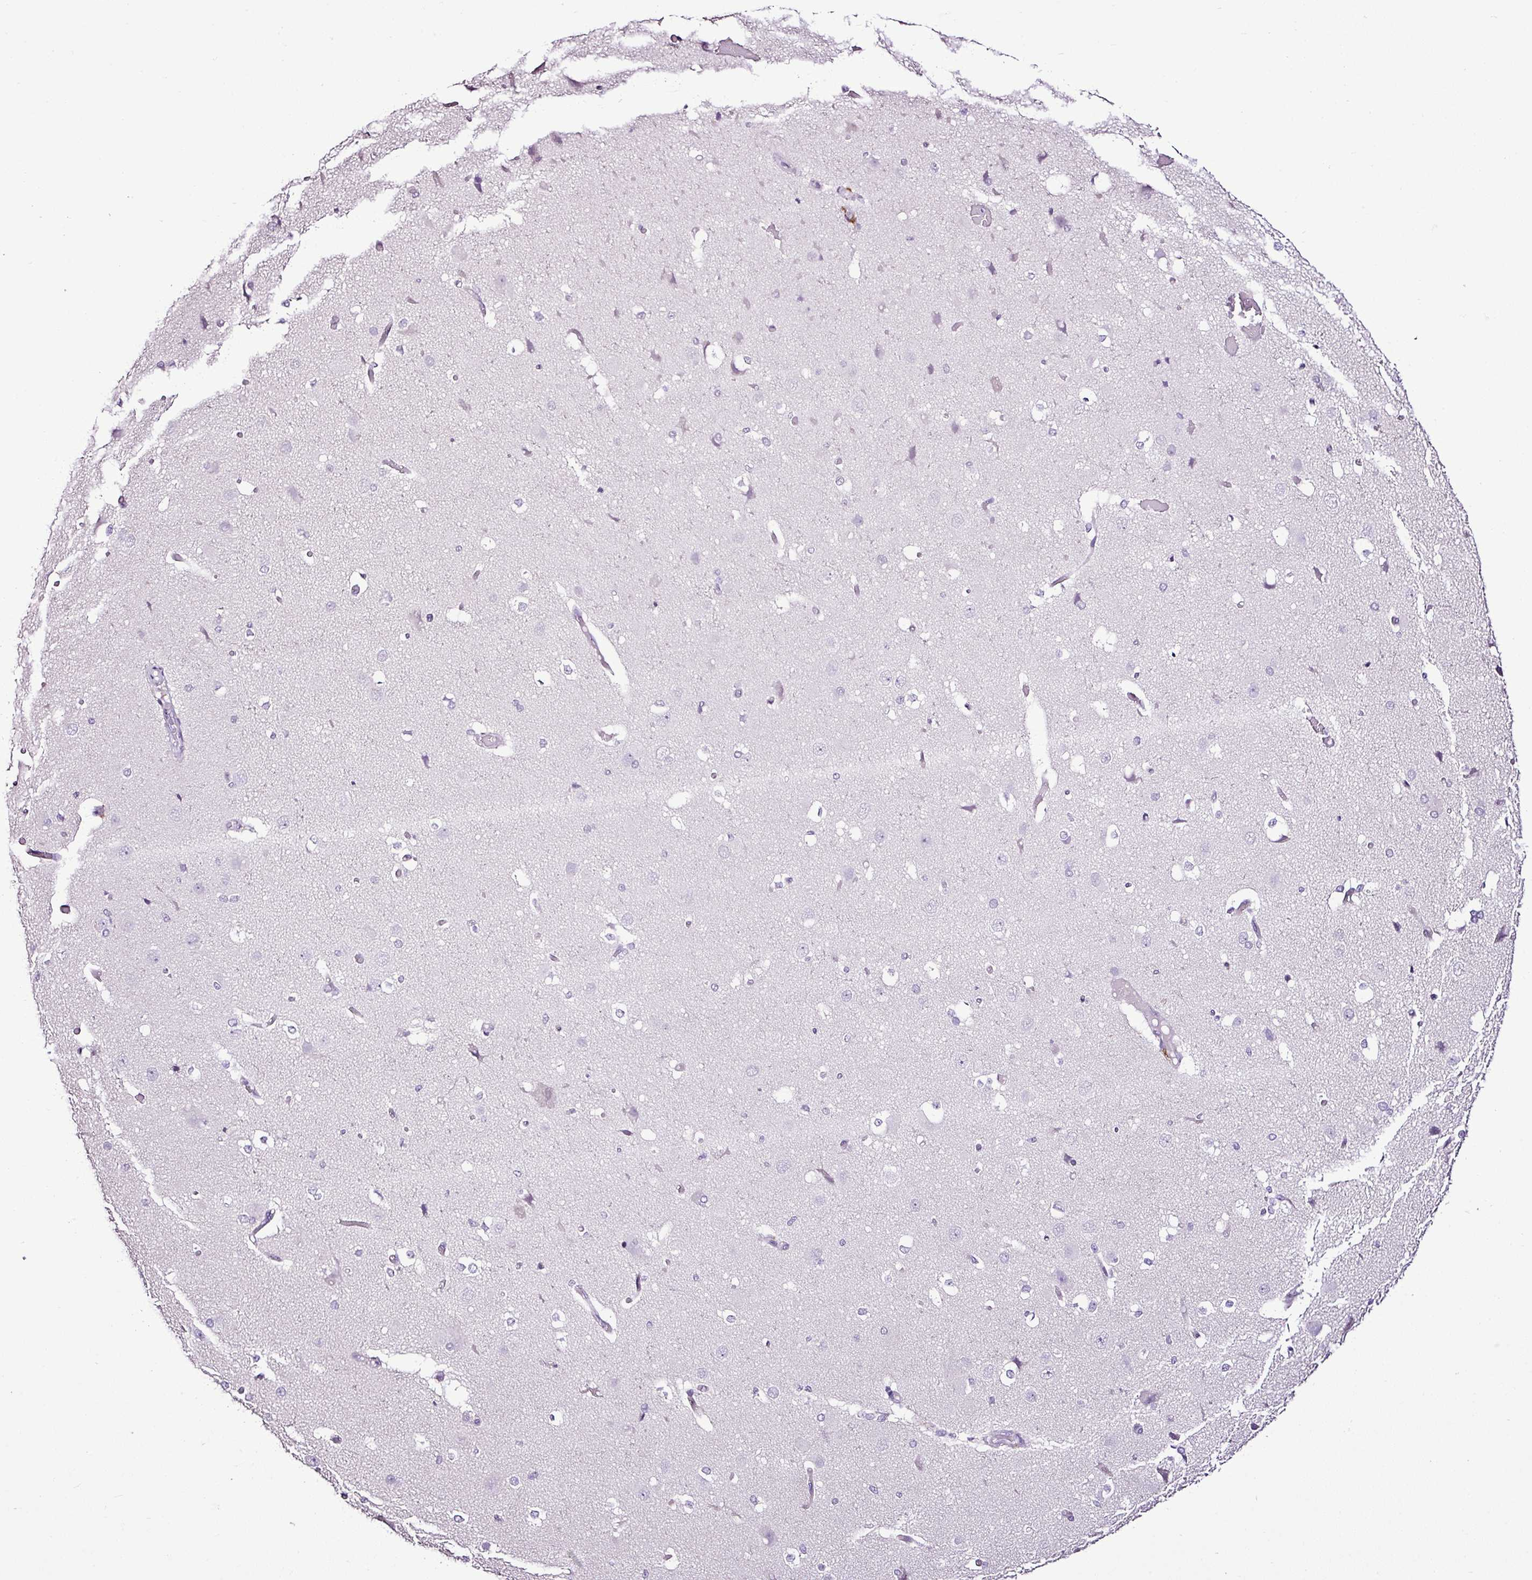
{"staining": {"intensity": "negative", "quantity": "none", "location": "none"}, "tissue": "cerebral cortex", "cell_type": "Endothelial cells", "image_type": "normal", "snomed": [{"axis": "morphology", "description": "Normal tissue, NOS"}, {"axis": "morphology", "description": "Inflammation, NOS"}, {"axis": "topography", "description": "Cerebral cortex"}], "caption": "Immunohistochemistry (IHC) photomicrograph of normal cerebral cortex: human cerebral cortex stained with DAB demonstrates no significant protein positivity in endothelial cells.", "gene": "ESR1", "patient": {"sex": "male", "age": 6}}